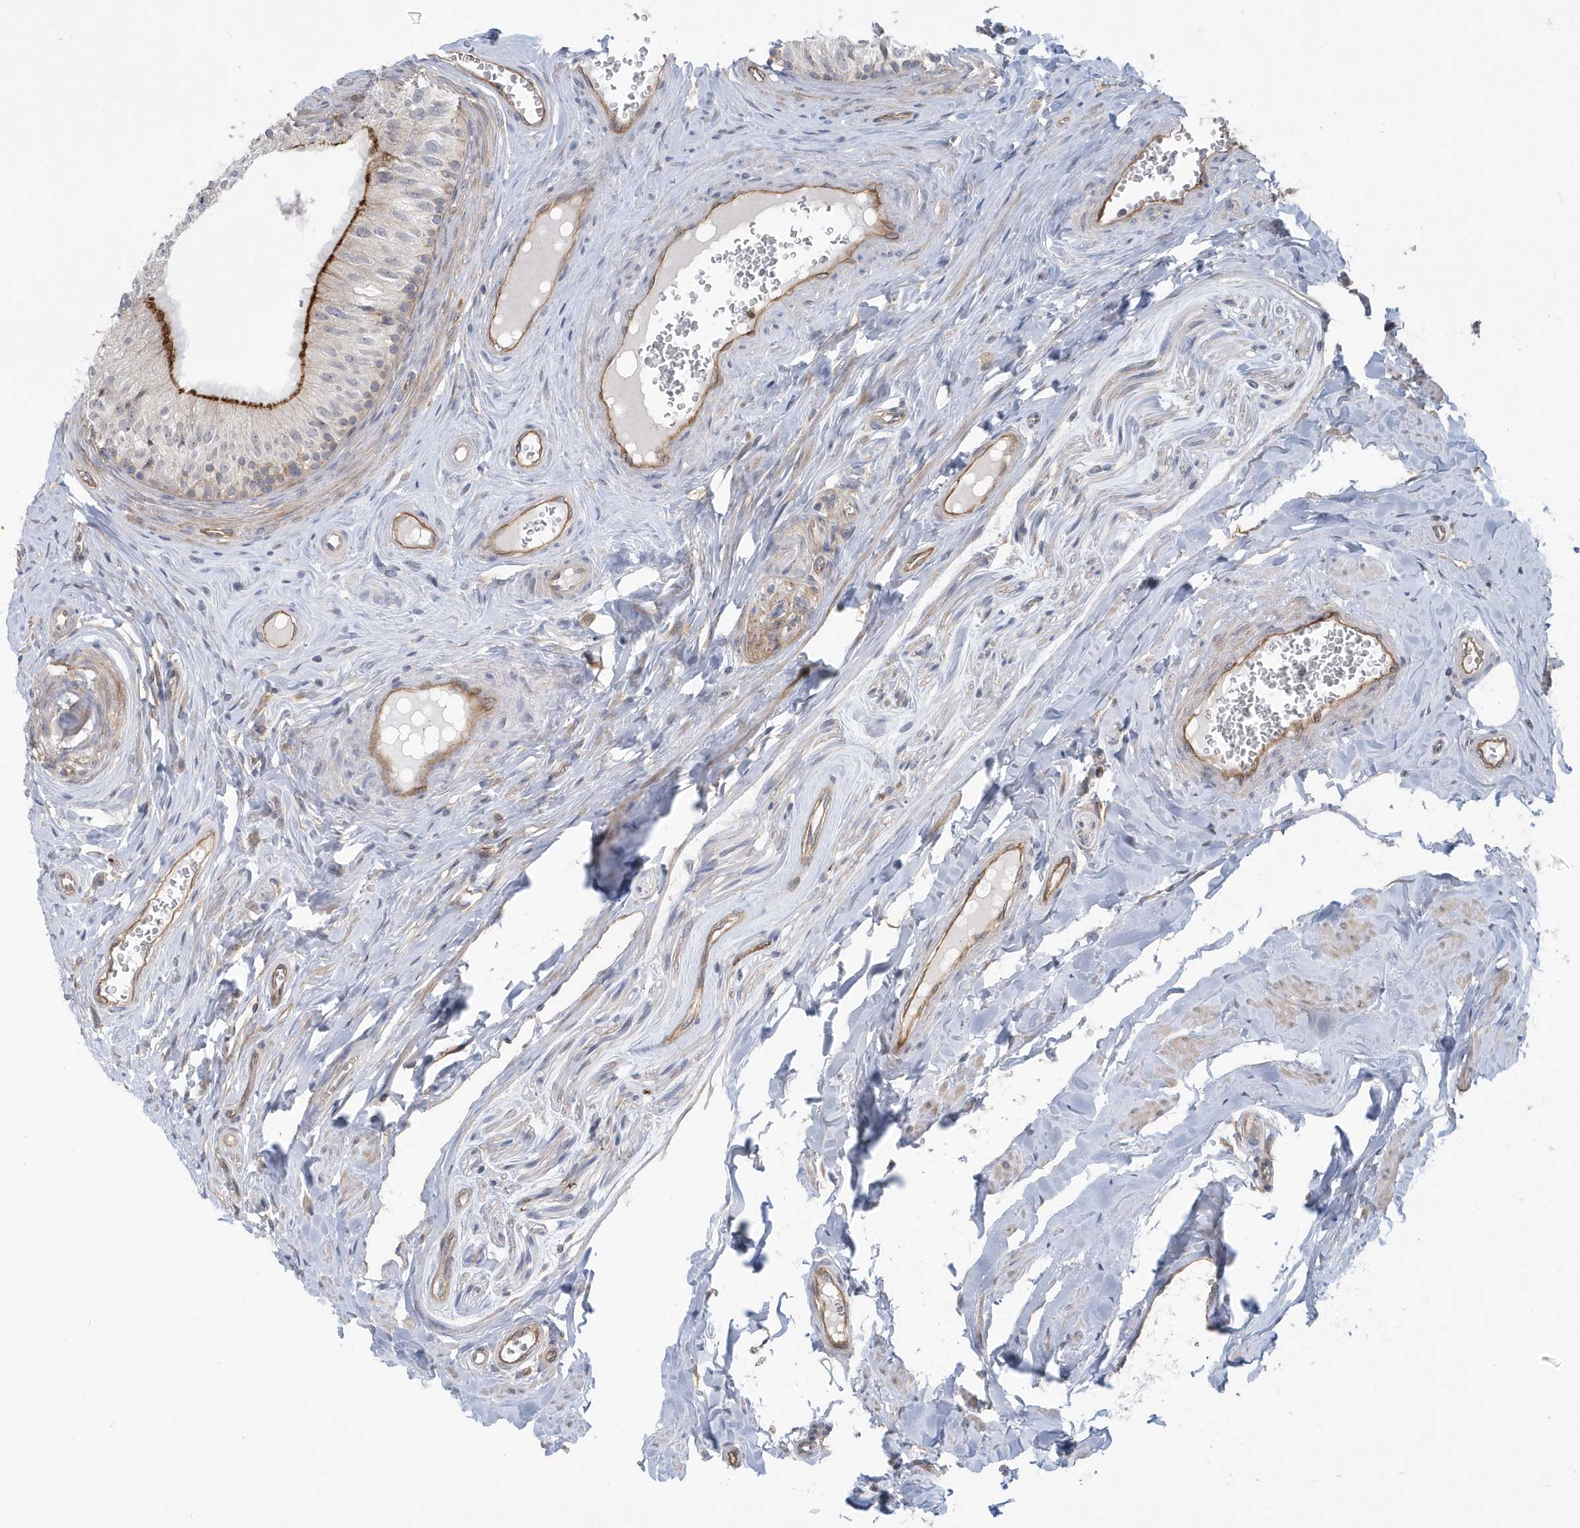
{"staining": {"intensity": "strong", "quantity": "<25%", "location": "cytoplasmic/membranous"}, "tissue": "epididymis", "cell_type": "Glandular cells", "image_type": "normal", "snomed": [{"axis": "morphology", "description": "Normal tissue, NOS"}, {"axis": "topography", "description": "Epididymis"}], "caption": "Immunohistochemical staining of benign epididymis displays medium levels of strong cytoplasmic/membranous staining in about <25% of glandular cells.", "gene": "RAI14", "patient": {"sex": "male", "age": 46}}